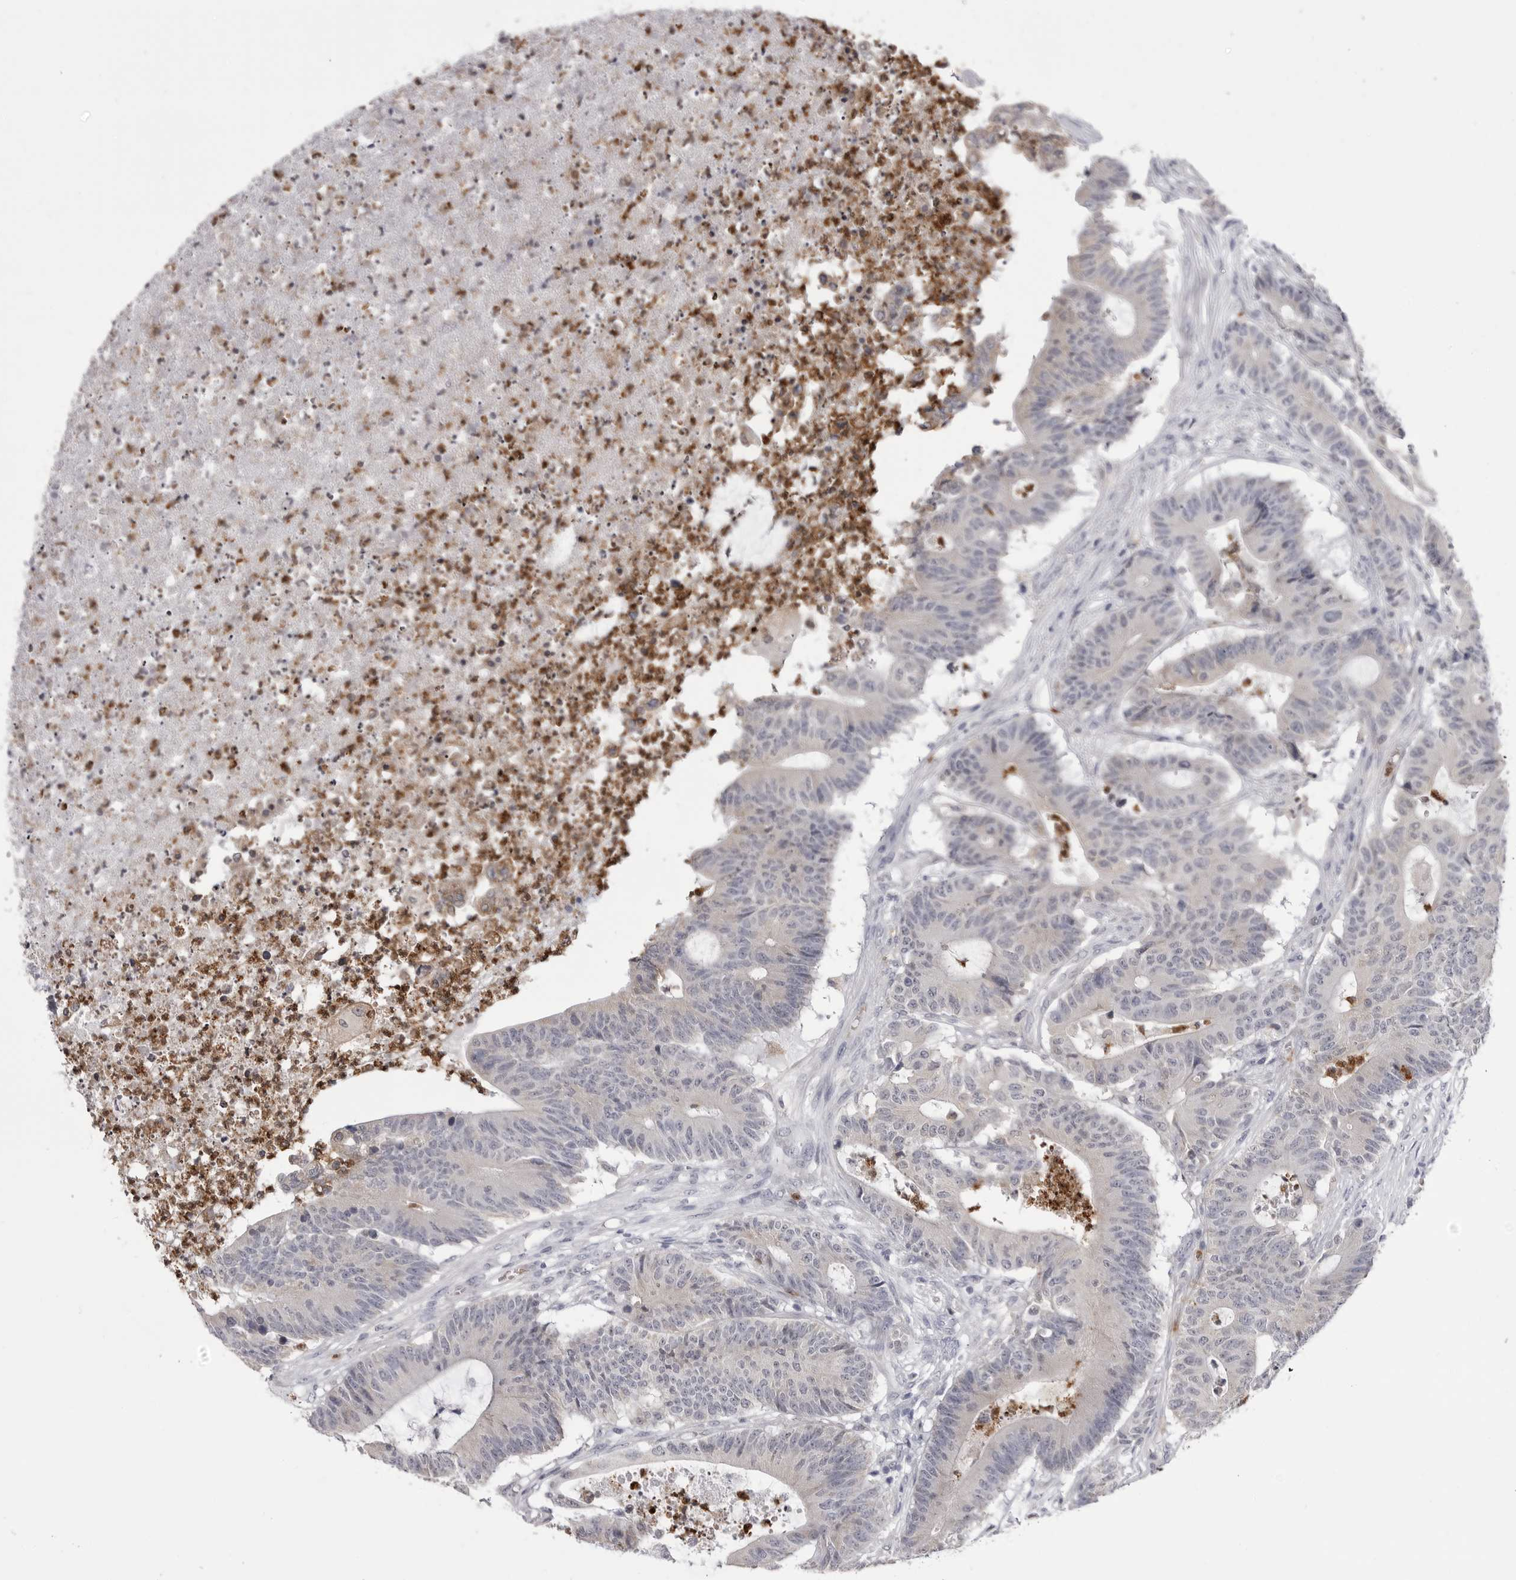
{"staining": {"intensity": "negative", "quantity": "none", "location": "none"}, "tissue": "colorectal cancer", "cell_type": "Tumor cells", "image_type": "cancer", "snomed": [{"axis": "morphology", "description": "Adenocarcinoma, NOS"}, {"axis": "topography", "description": "Colon"}], "caption": "Immunohistochemical staining of adenocarcinoma (colorectal) shows no significant positivity in tumor cells.", "gene": "STAP2", "patient": {"sex": "female", "age": 84}}